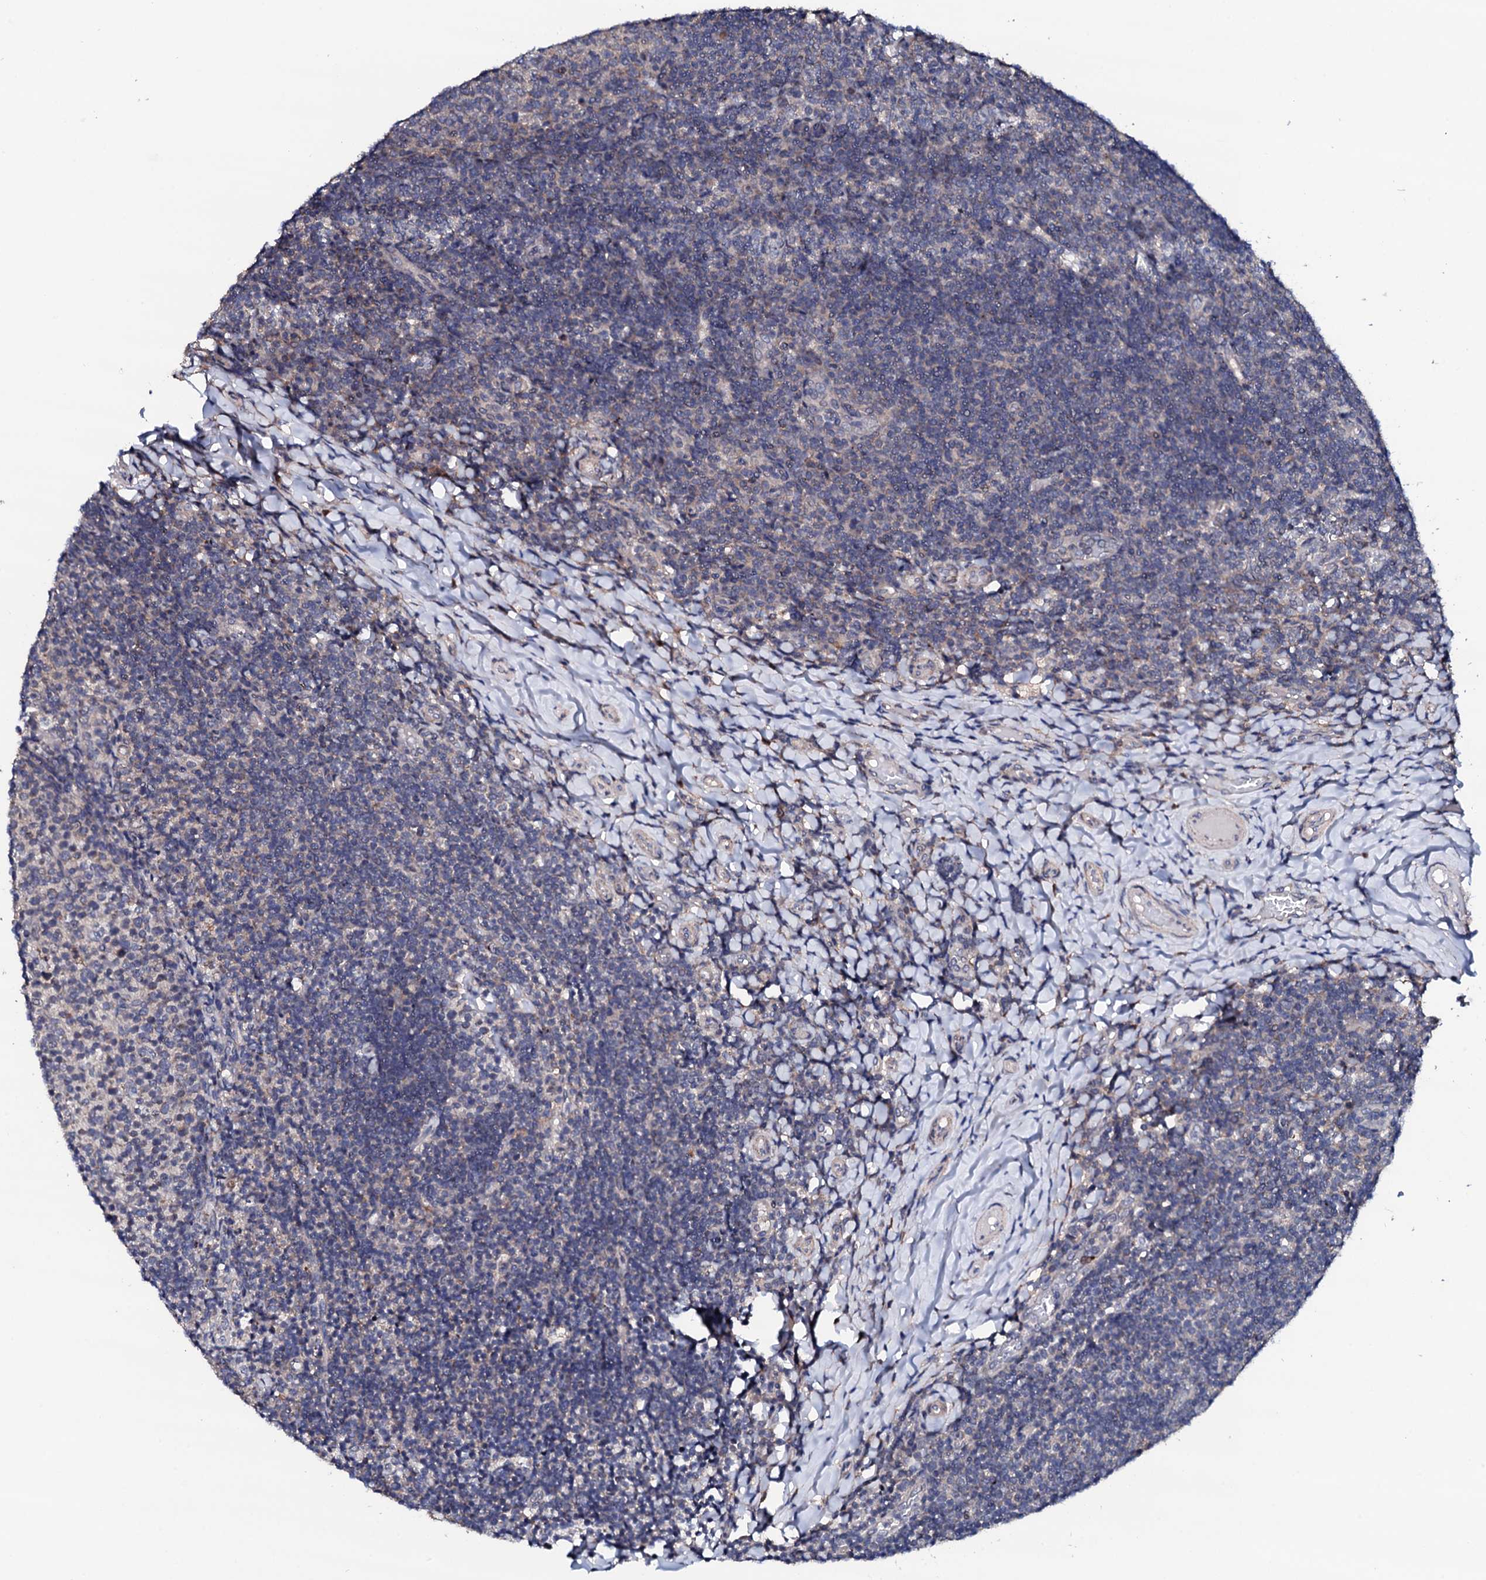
{"staining": {"intensity": "negative", "quantity": "none", "location": "none"}, "tissue": "tonsil", "cell_type": "Germinal center cells", "image_type": "normal", "snomed": [{"axis": "morphology", "description": "Normal tissue, NOS"}, {"axis": "topography", "description": "Tonsil"}], "caption": "Immunohistochemistry of unremarkable tonsil shows no expression in germinal center cells. (Brightfield microscopy of DAB (3,3'-diaminobenzidine) IHC at high magnification).", "gene": "EDC3", "patient": {"sex": "female", "age": 10}}